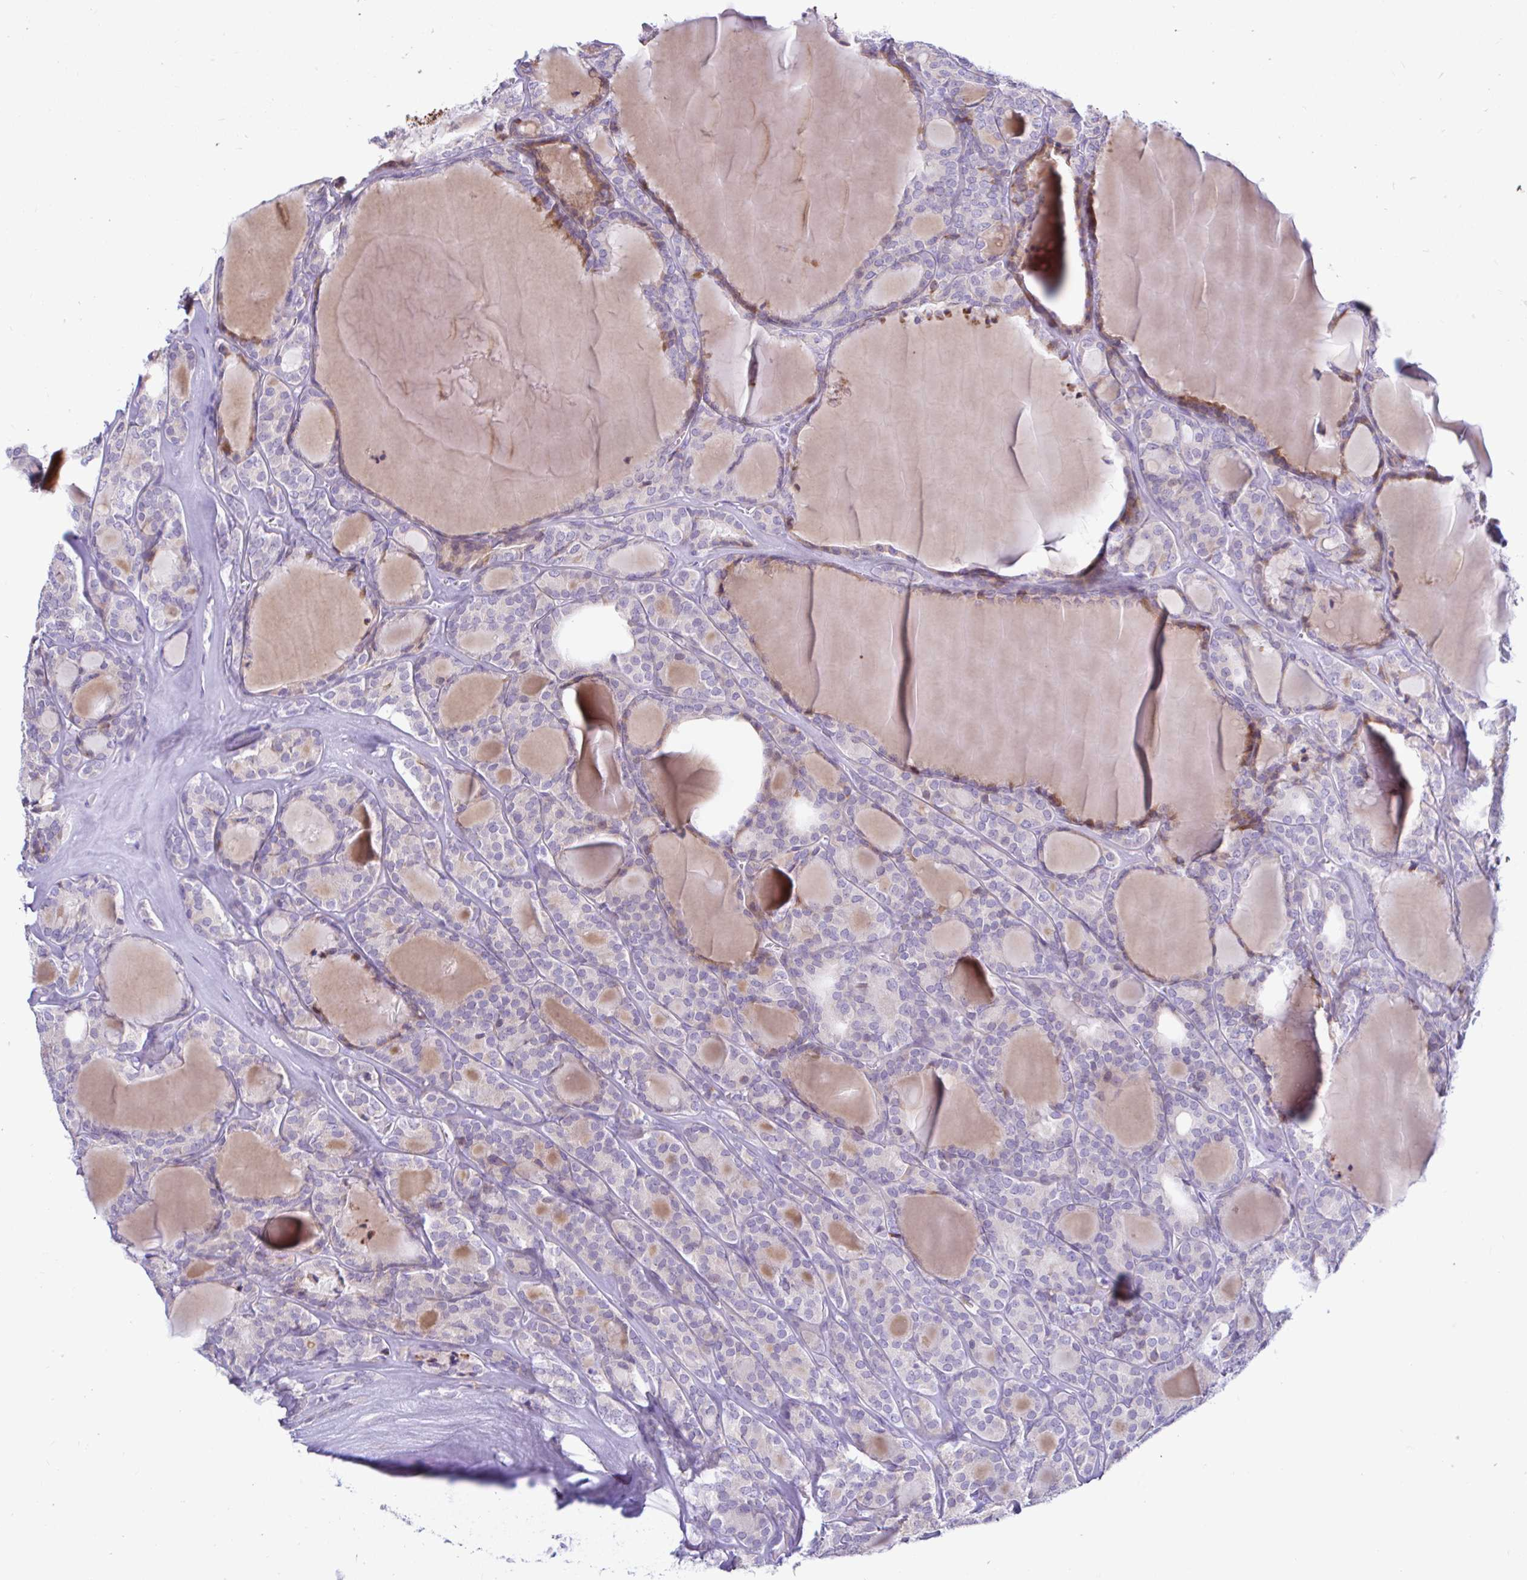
{"staining": {"intensity": "negative", "quantity": "none", "location": "none"}, "tissue": "thyroid cancer", "cell_type": "Tumor cells", "image_type": "cancer", "snomed": [{"axis": "morphology", "description": "Follicular adenoma carcinoma, NOS"}, {"axis": "topography", "description": "Thyroid gland"}], "caption": "Immunohistochemistry histopathology image of neoplastic tissue: human follicular adenoma carcinoma (thyroid) stained with DAB exhibits no significant protein positivity in tumor cells. (DAB (3,3'-diaminobenzidine) immunohistochemistry (IHC) visualized using brightfield microscopy, high magnification).", "gene": "NBPF3", "patient": {"sex": "male", "age": 74}}